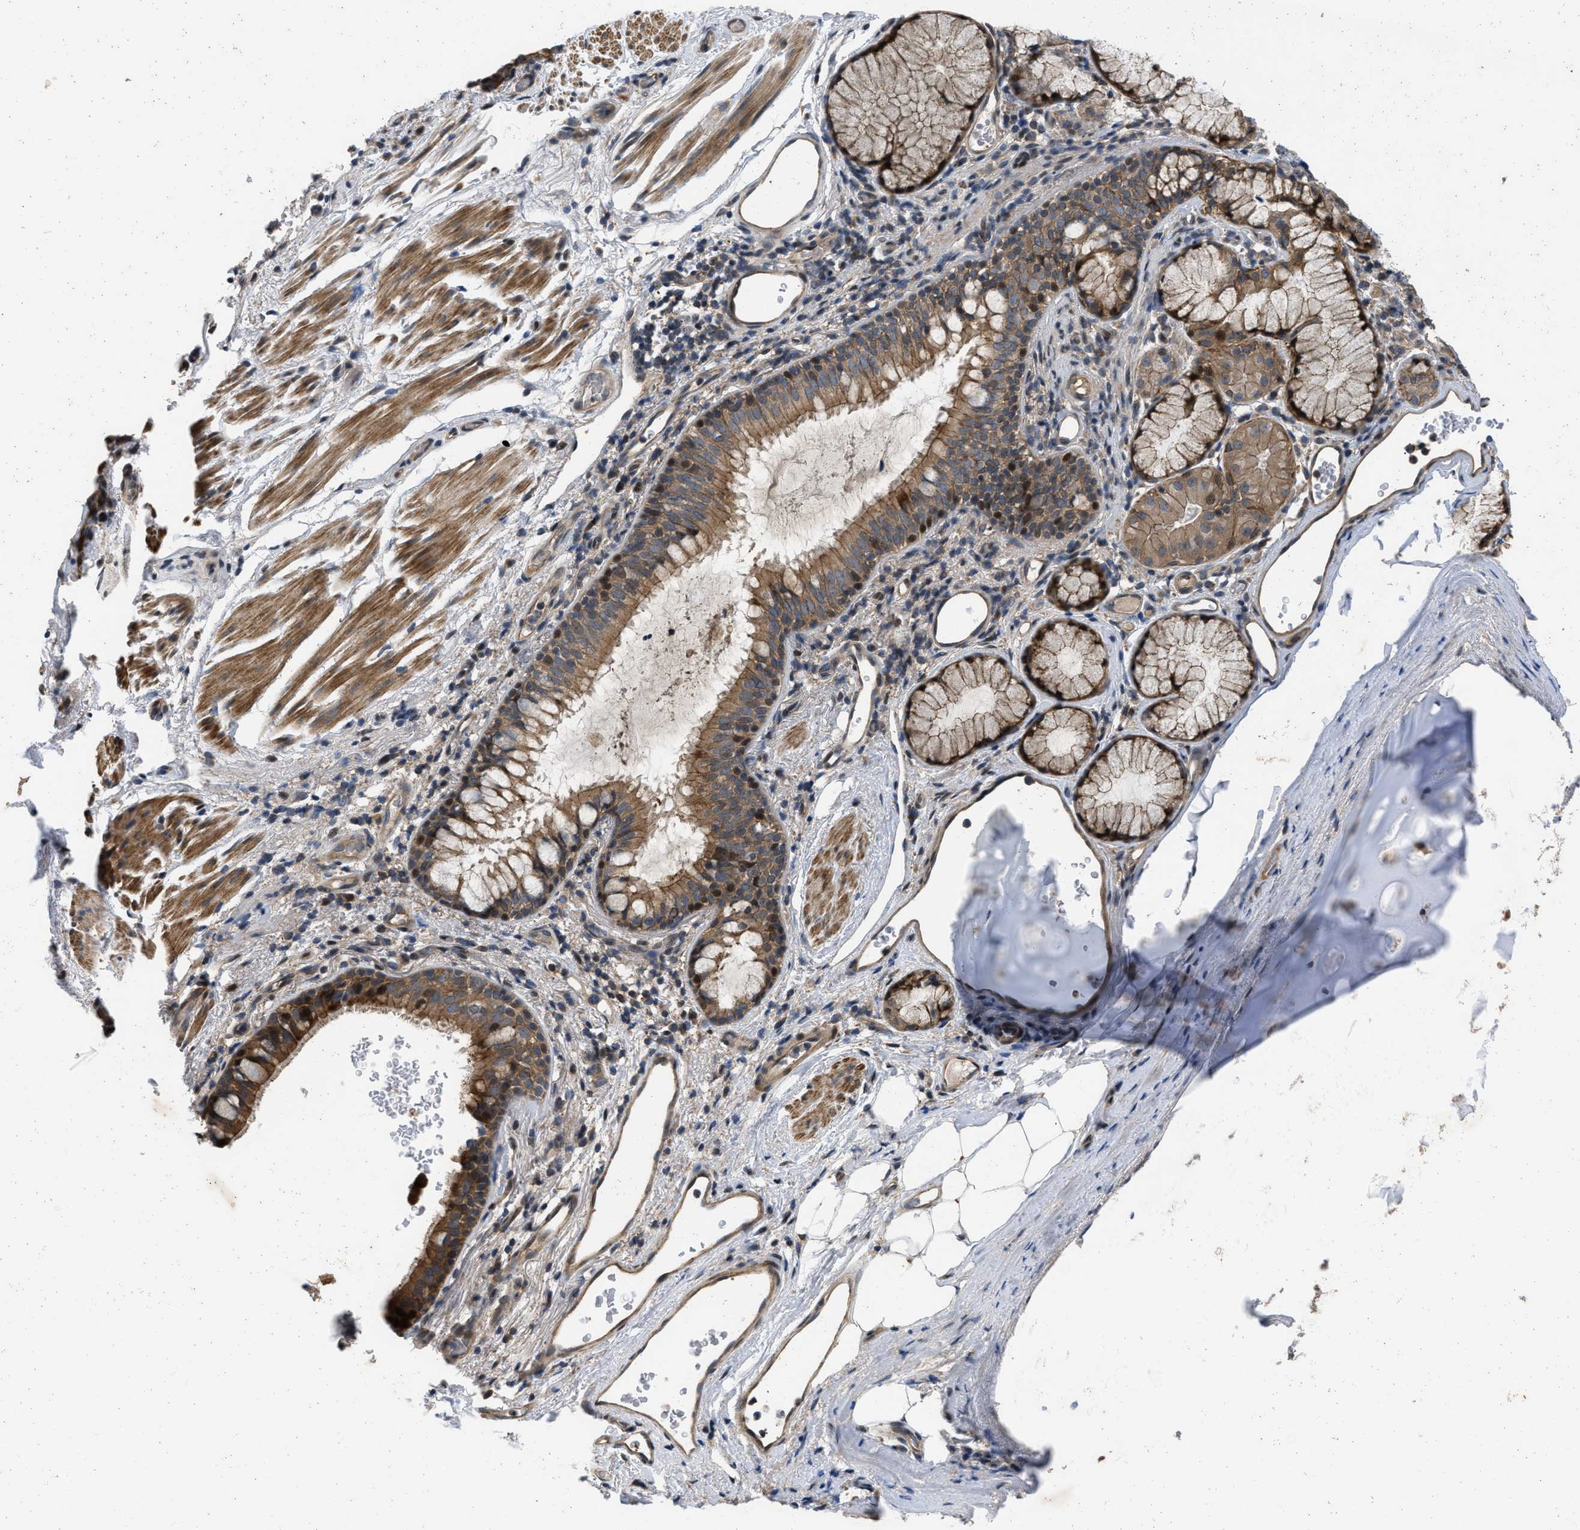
{"staining": {"intensity": "strong", "quantity": ">75%", "location": "cytoplasmic/membranous"}, "tissue": "bronchus", "cell_type": "Respiratory epithelial cells", "image_type": "normal", "snomed": [{"axis": "morphology", "description": "Normal tissue, NOS"}, {"axis": "morphology", "description": "Inflammation, NOS"}, {"axis": "topography", "description": "Cartilage tissue"}, {"axis": "topography", "description": "Bronchus"}], "caption": "An IHC histopathology image of normal tissue is shown. Protein staining in brown labels strong cytoplasmic/membranous positivity in bronchus within respiratory epithelial cells.", "gene": "PRDM14", "patient": {"sex": "male", "age": 77}}